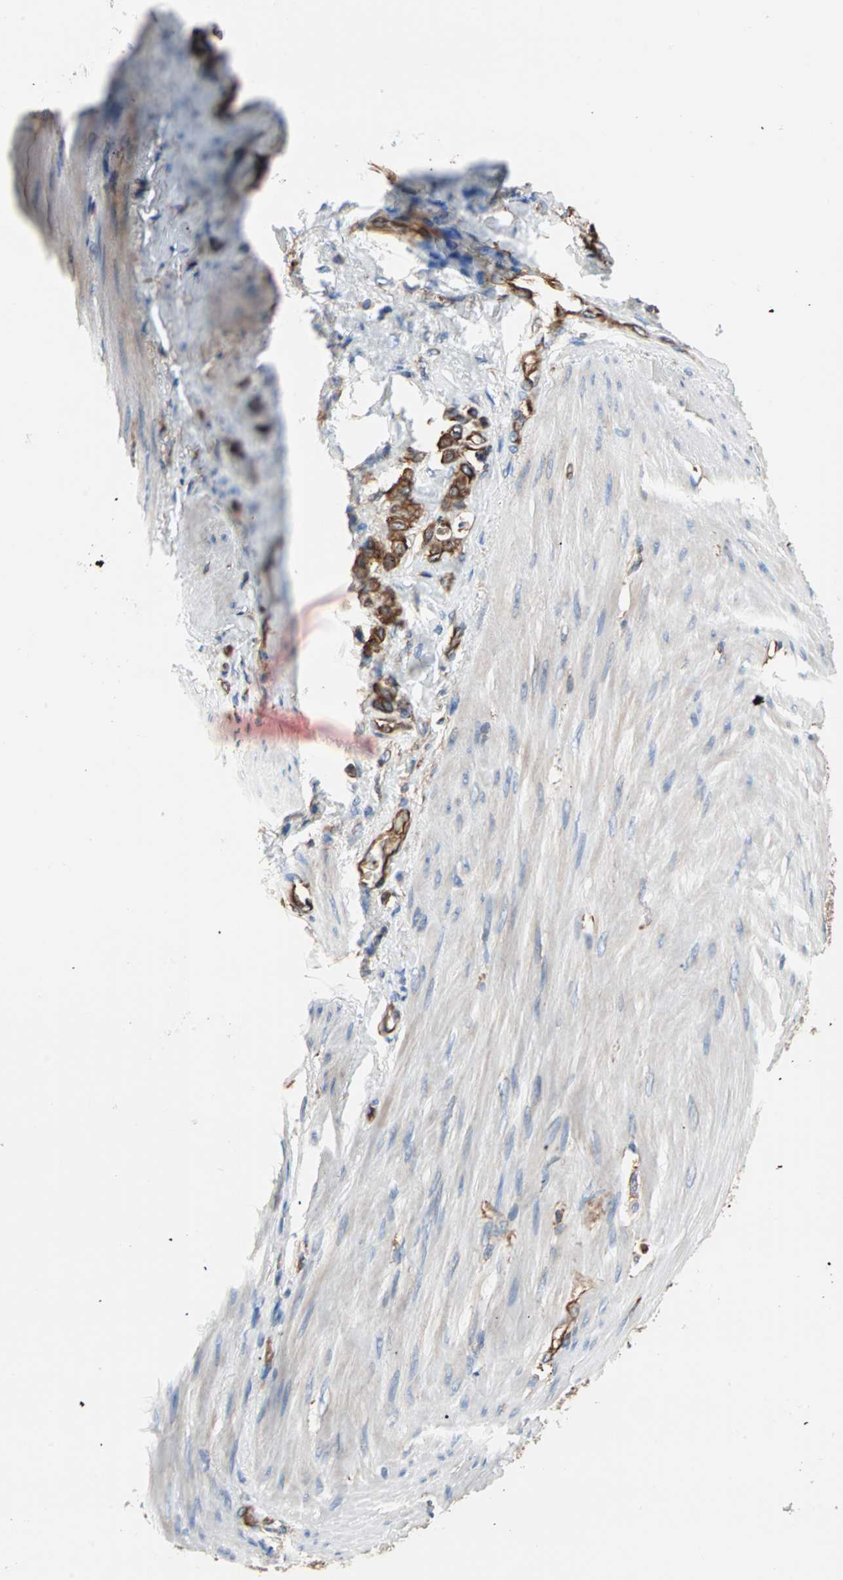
{"staining": {"intensity": "moderate", "quantity": ">75%", "location": "cytoplasmic/membranous"}, "tissue": "stomach cancer", "cell_type": "Tumor cells", "image_type": "cancer", "snomed": [{"axis": "morphology", "description": "Adenocarcinoma, NOS"}, {"axis": "topography", "description": "Stomach"}], "caption": "Tumor cells reveal medium levels of moderate cytoplasmic/membranous positivity in approximately >75% of cells in stomach cancer (adenocarcinoma). (Stains: DAB (3,3'-diaminobenzidine) in brown, nuclei in blue, Microscopy: brightfield microscopy at high magnification).", "gene": "EEF2", "patient": {"sex": "male", "age": 82}}